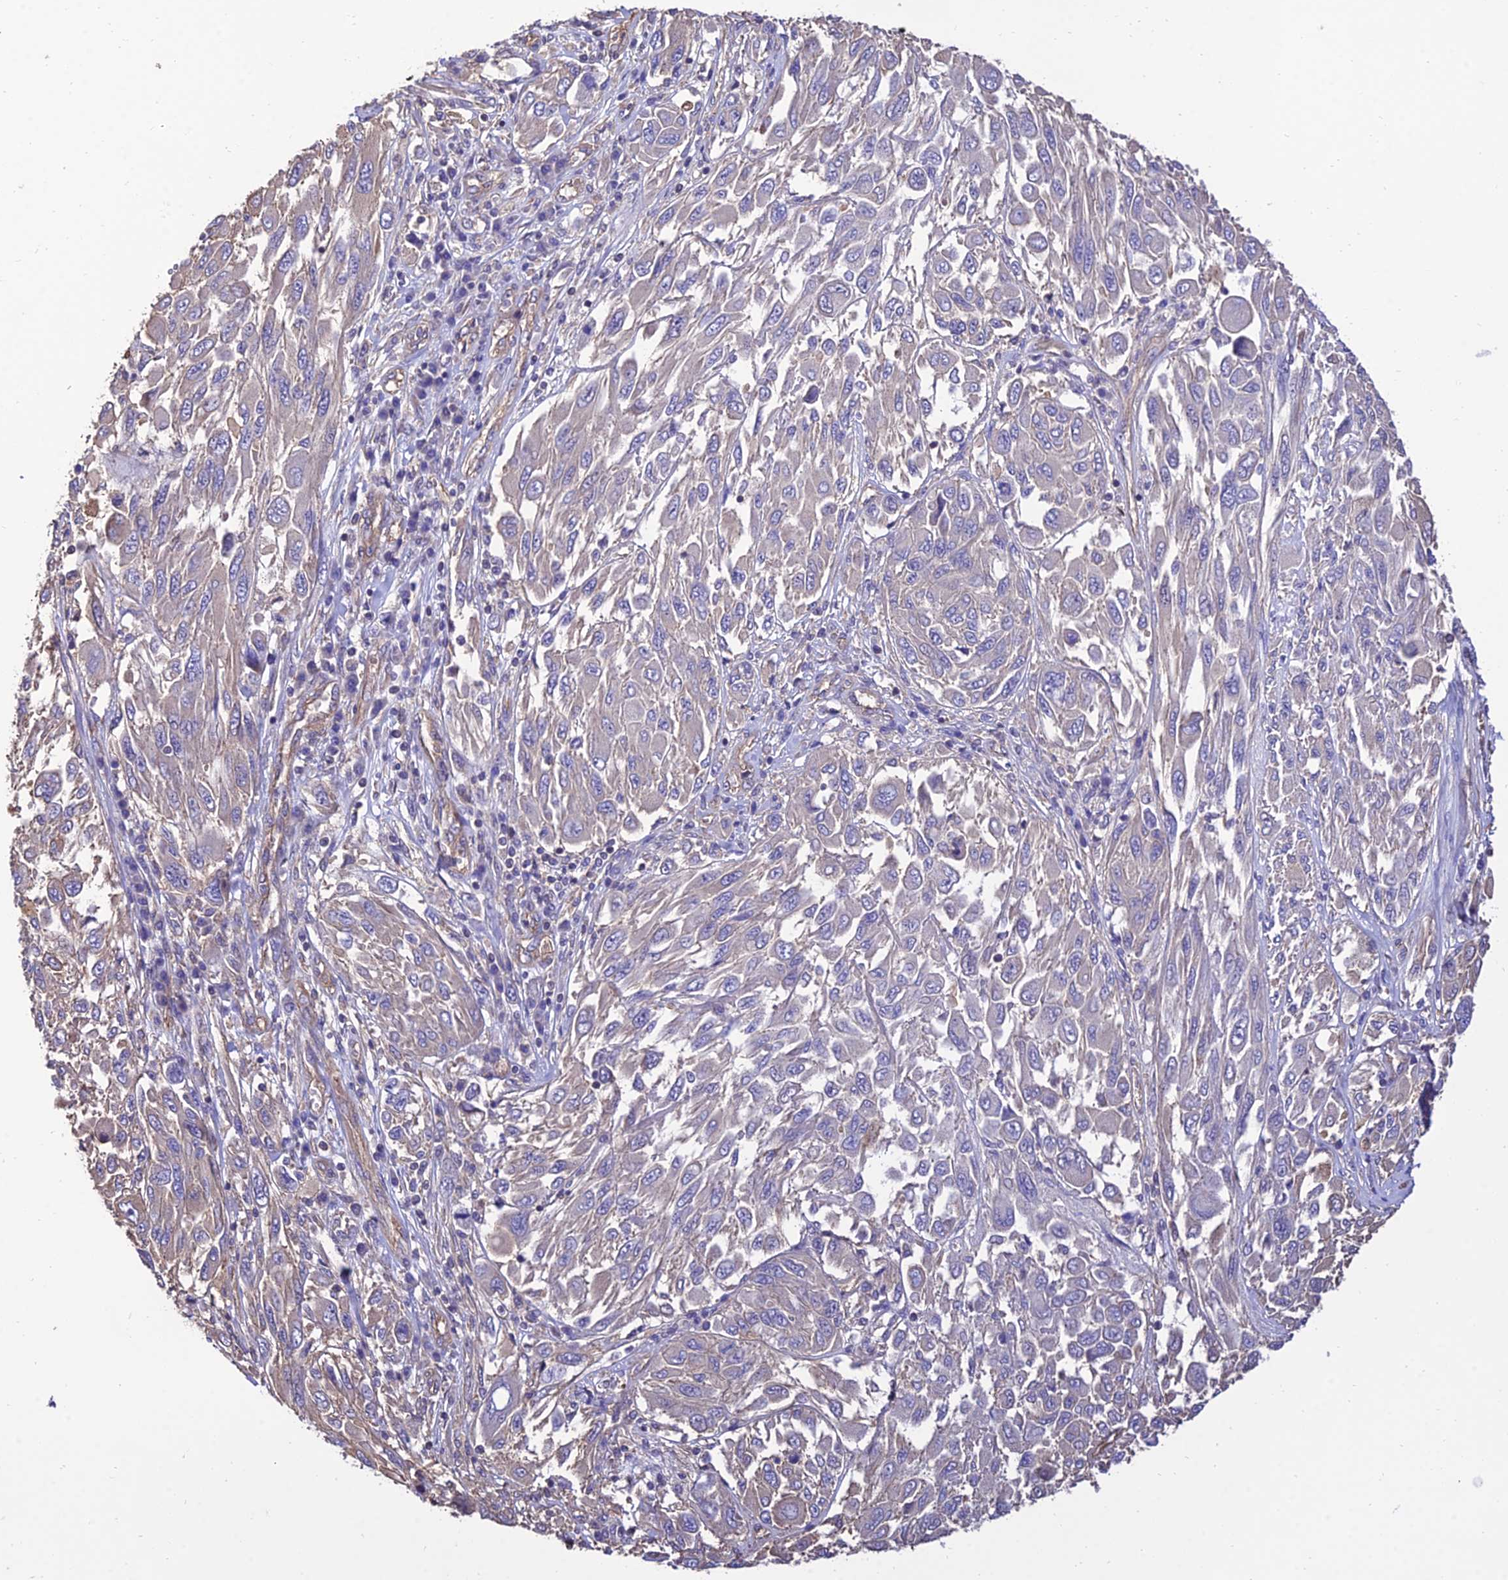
{"staining": {"intensity": "weak", "quantity": "<25%", "location": "cytoplasmic/membranous"}, "tissue": "melanoma", "cell_type": "Tumor cells", "image_type": "cancer", "snomed": [{"axis": "morphology", "description": "Malignant melanoma, NOS"}, {"axis": "topography", "description": "Skin"}], "caption": "Immunohistochemistry (IHC) micrograph of melanoma stained for a protein (brown), which demonstrates no expression in tumor cells. Nuclei are stained in blue.", "gene": "CALM2", "patient": {"sex": "female", "age": 91}}